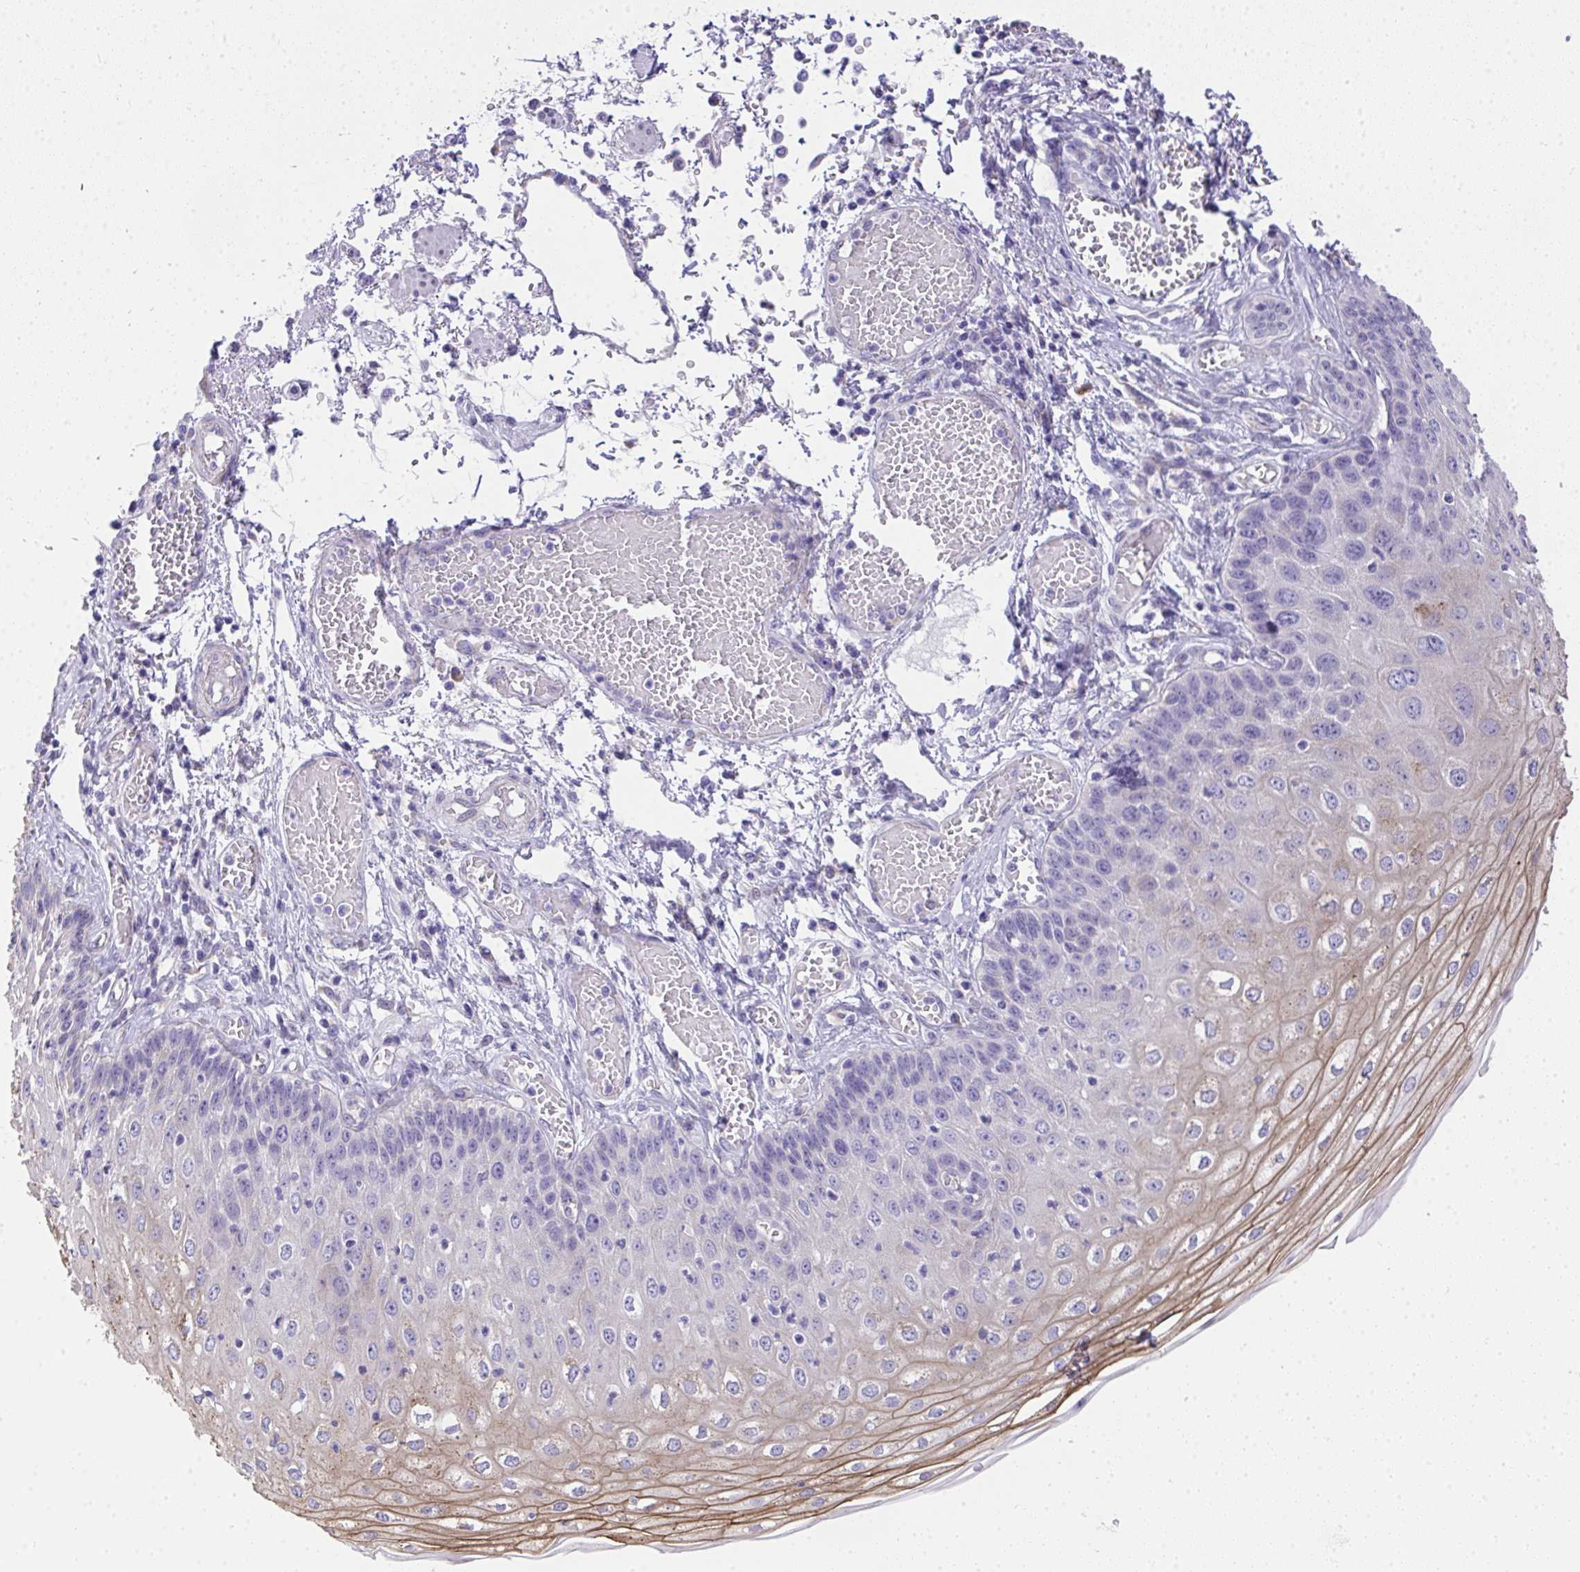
{"staining": {"intensity": "moderate", "quantity": "25%-75%", "location": "cytoplasmic/membranous"}, "tissue": "esophagus", "cell_type": "Squamous epithelial cells", "image_type": "normal", "snomed": [{"axis": "morphology", "description": "Normal tissue, NOS"}, {"axis": "morphology", "description": "Adenocarcinoma, NOS"}, {"axis": "topography", "description": "Esophagus"}], "caption": "This histopathology image shows benign esophagus stained with immunohistochemistry (IHC) to label a protein in brown. The cytoplasmic/membranous of squamous epithelial cells show moderate positivity for the protein. Nuclei are counter-stained blue.", "gene": "ADRA2C", "patient": {"sex": "male", "age": 81}}